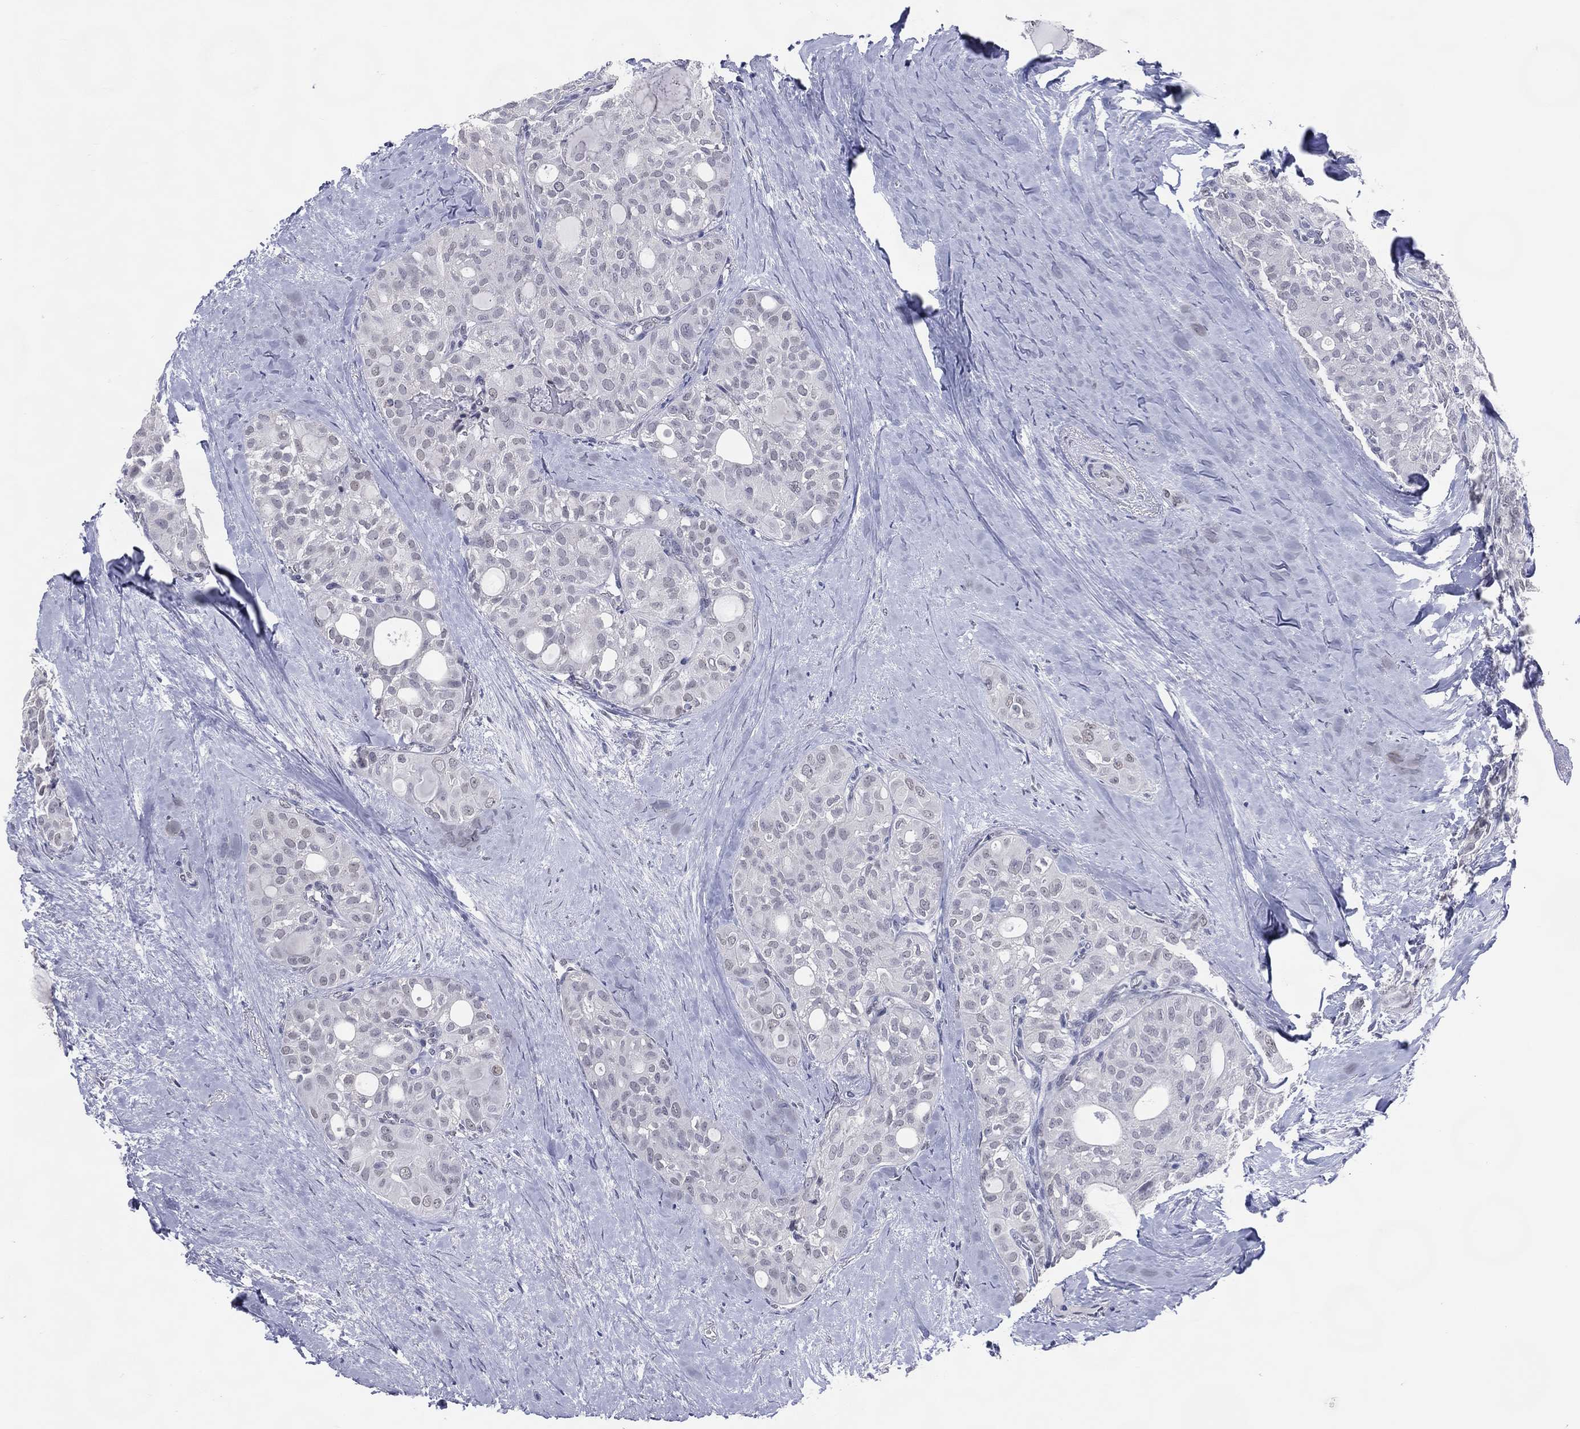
{"staining": {"intensity": "negative", "quantity": "none", "location": "none"}, "tissue": "thyroid cancer", "cell_type": "Tumor cells", "image_type": "cancer", "snomed": [{"axis": "morphology", "description": "Follicular adenoma carcinoma, NOS"}, {"axis": "topography", "description": "Thyroid gland"}], "caption": "Protein analysis of thyroid follicular adenoma carcinoma exhibits no significant staining in tumor cells.", "gene": "CFAP58", "patient": {"sex": "male", "age": 75}}